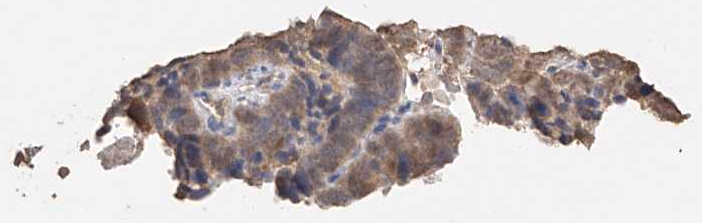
{"staining": {"intensity": "weak", "quantity": ">75%", "location": "cytoplasmic/membranous,nuclear"}, "tissue": "cervical cancer", "cell_type": "Tumor cells", "image_type": "cancer", "snomed": [{"axis": "morphology", "description": "Squamous cell carcinoma, NOS"}, {"axis": "topography", "description": "Cervix"}], "caption": "A brown stain labels weak cytoplasmic/membranous and nuclear positivity of a protein in human cervical cancer (squamous cell carcinoma) tumor cells. (Stains: DAB in brown, nuclei in blue, Microscopy: brightfield microscopy at high magnification).", "gene": "IL22RA2", "patient": {"sex": "female", "age": 60}}